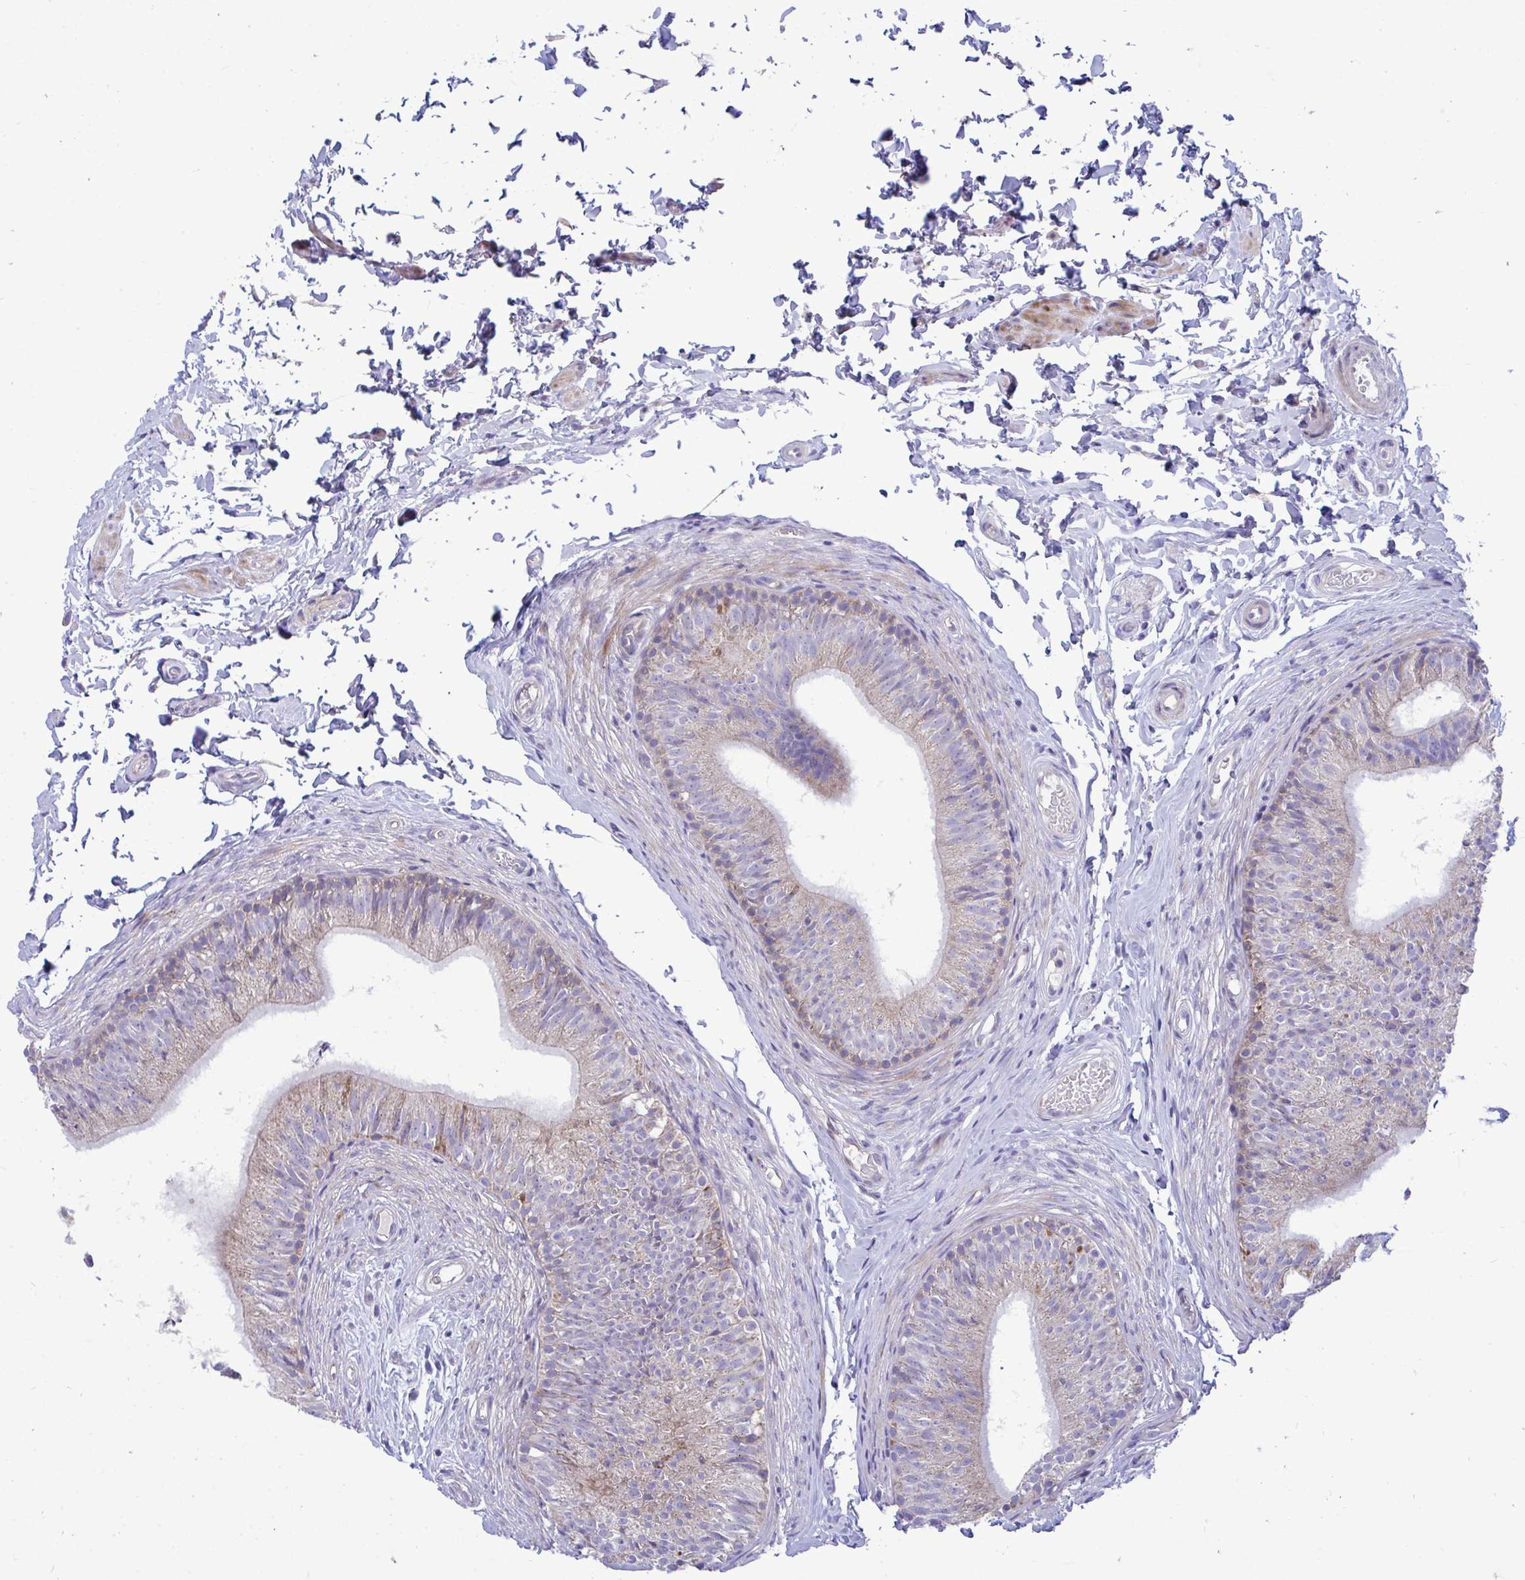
{"staining": {"intensity": "weak", "quantity": "25%-75%", "location": "cytoplasmic/membranous"}, "tissue": "epididymis", "cell_type": "Glandular cells", "image_type": "normal", "snomed": [{"axis": "morphology", "description": "Normal tissue, NOS"}, {"axis": "topography", "description": "Epididymis, spermatic cord, NOS"}, {"axis": "topography", "description": "Epididymis"}, {"axis": "topography", "description": "Peripheral nerve tissue"}], "caption": "High-magnification brightfield microscopy of benign epididymis stained with DAB (3,3'-diaminobenzidine) (brown) and counterstained with hematoxylin (blue). glandular cells exhibit weak cytoplasmic/membranous staining is seen in approximately25%-75% of cells. The staining is performed using DAB (3,3'-diaminobenzidine) brown chromogen to label protein expression. The nuclei are counter-stained blue using hematoxylin.", "gene": "MRPS16", "patient": {"sex": "male", "age": 29}}